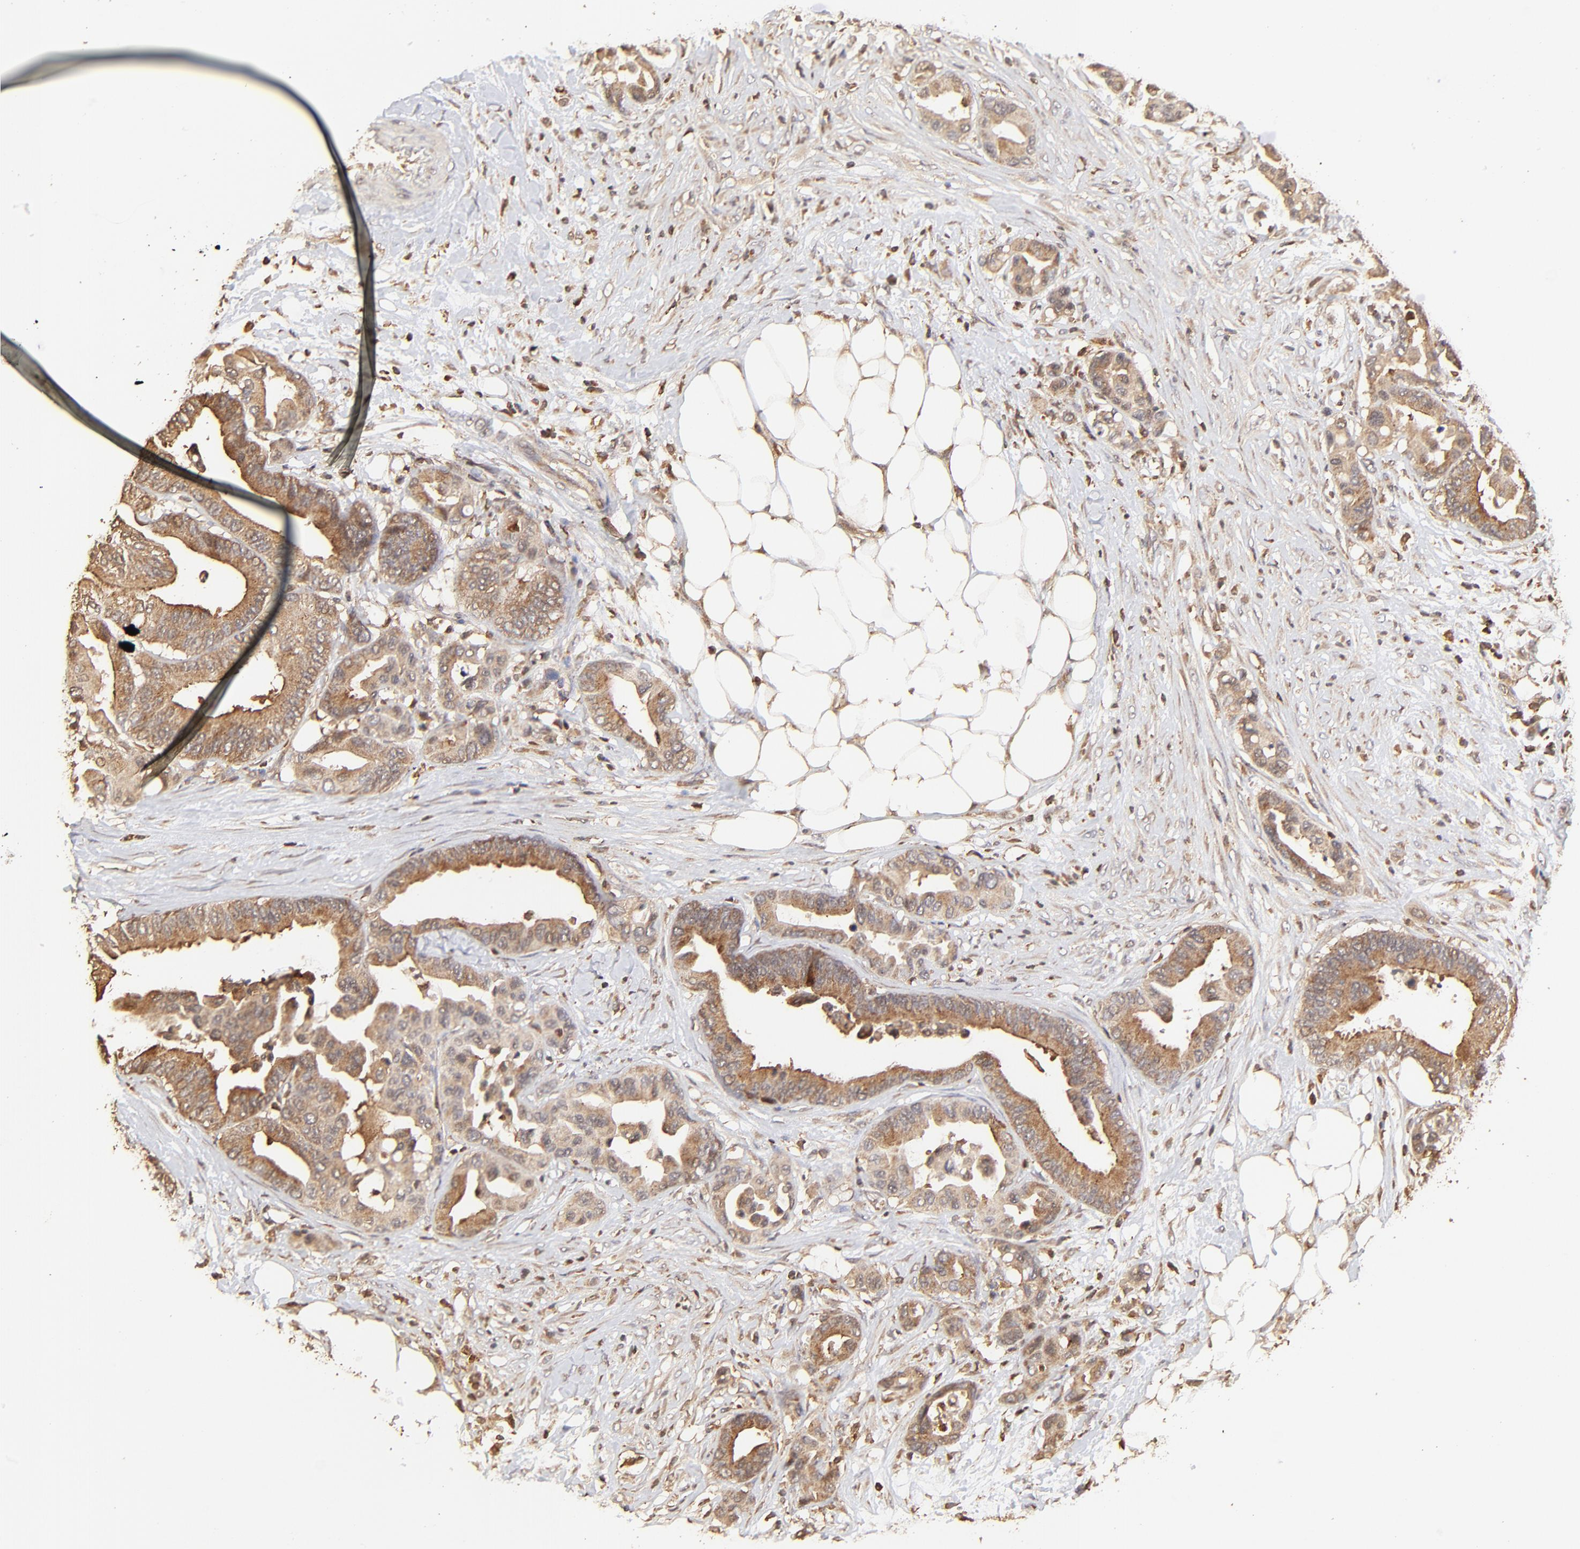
{"staining": {"intensity": "moderate", "quantity": ">75%", "location": "cytoplasmic/membranous"}, "tissue": "colorectal cancer", "cell_type": "Tumor cells", "image_type": "cancer", "snomed": [{"axis": "morphology", "description": "Adenocarcinoma, NOS"}, {"axis": "topography", "description": "Colon"}], "caption": "A medium amount of moderate cytoplasmic/membranous staining is identified in approximately >75% of tumor cells in adenocarcinoma (colorectal) tissue. (Brightfield microscopy of DAB IHC at high magnification).", "gene": "STON2", "patient": {"sex": "male", "age": 82}}